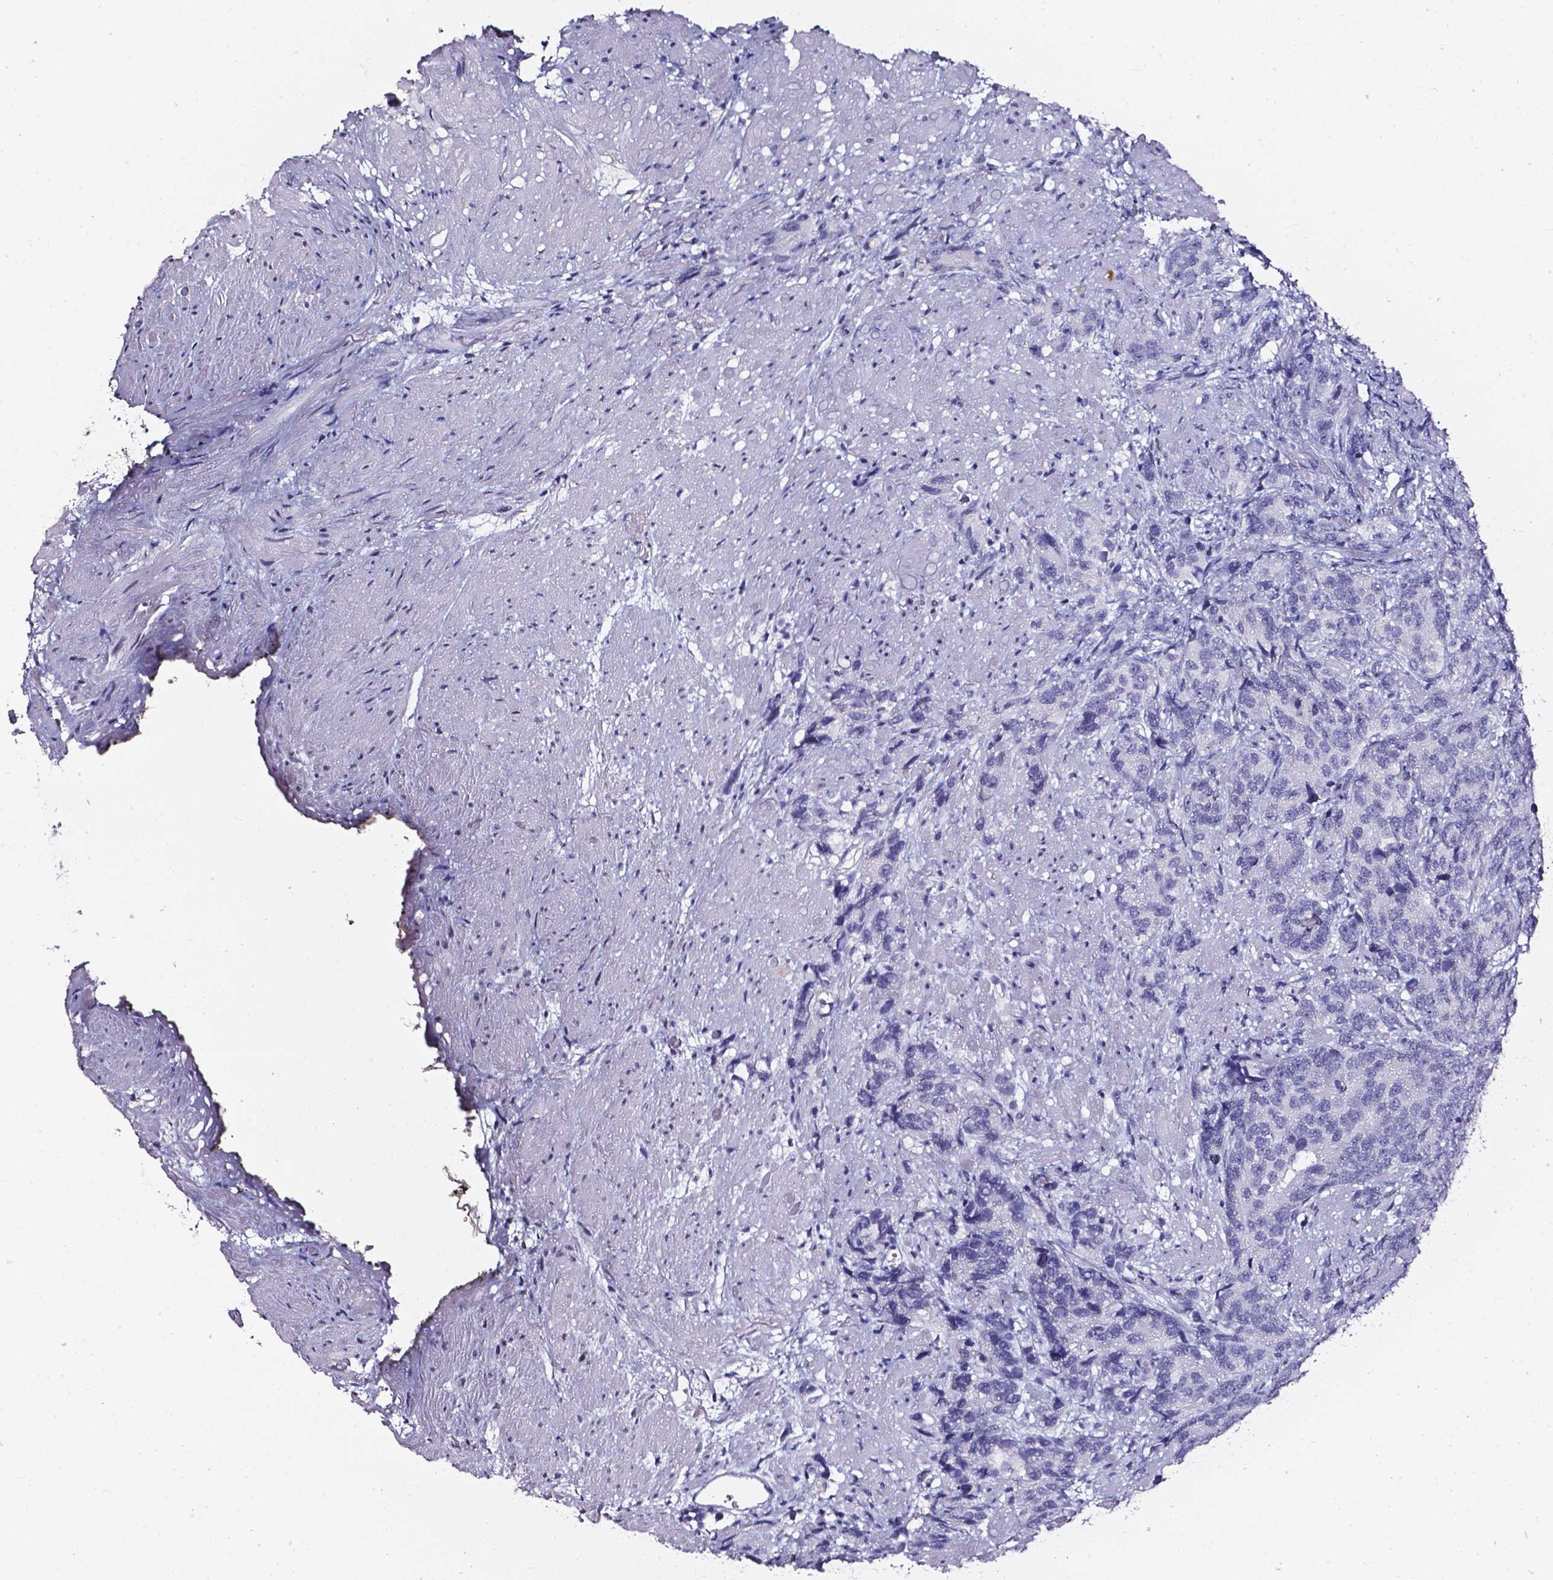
{"staining": {"intensity": "negative", "quantity": "none", "location": "none"}, "tissue": "prostate cancer", "cell_type": "Tumor cells", "image_type": "cancer", "snomed": [{"axis": "morphology", "description": "Adenocarcinoma, High grade"}, {"axis": "topography", "description": "Prostate"}], "caption": "Immunohistochemistry histopathology image of human prostate cancer (high-grade adenocarcinoma) stained for a protein (brown), which reveals no positivity in tumor cells.", "gene": "AKR1B10", "patient": {"sex": "male", "age": 90}}